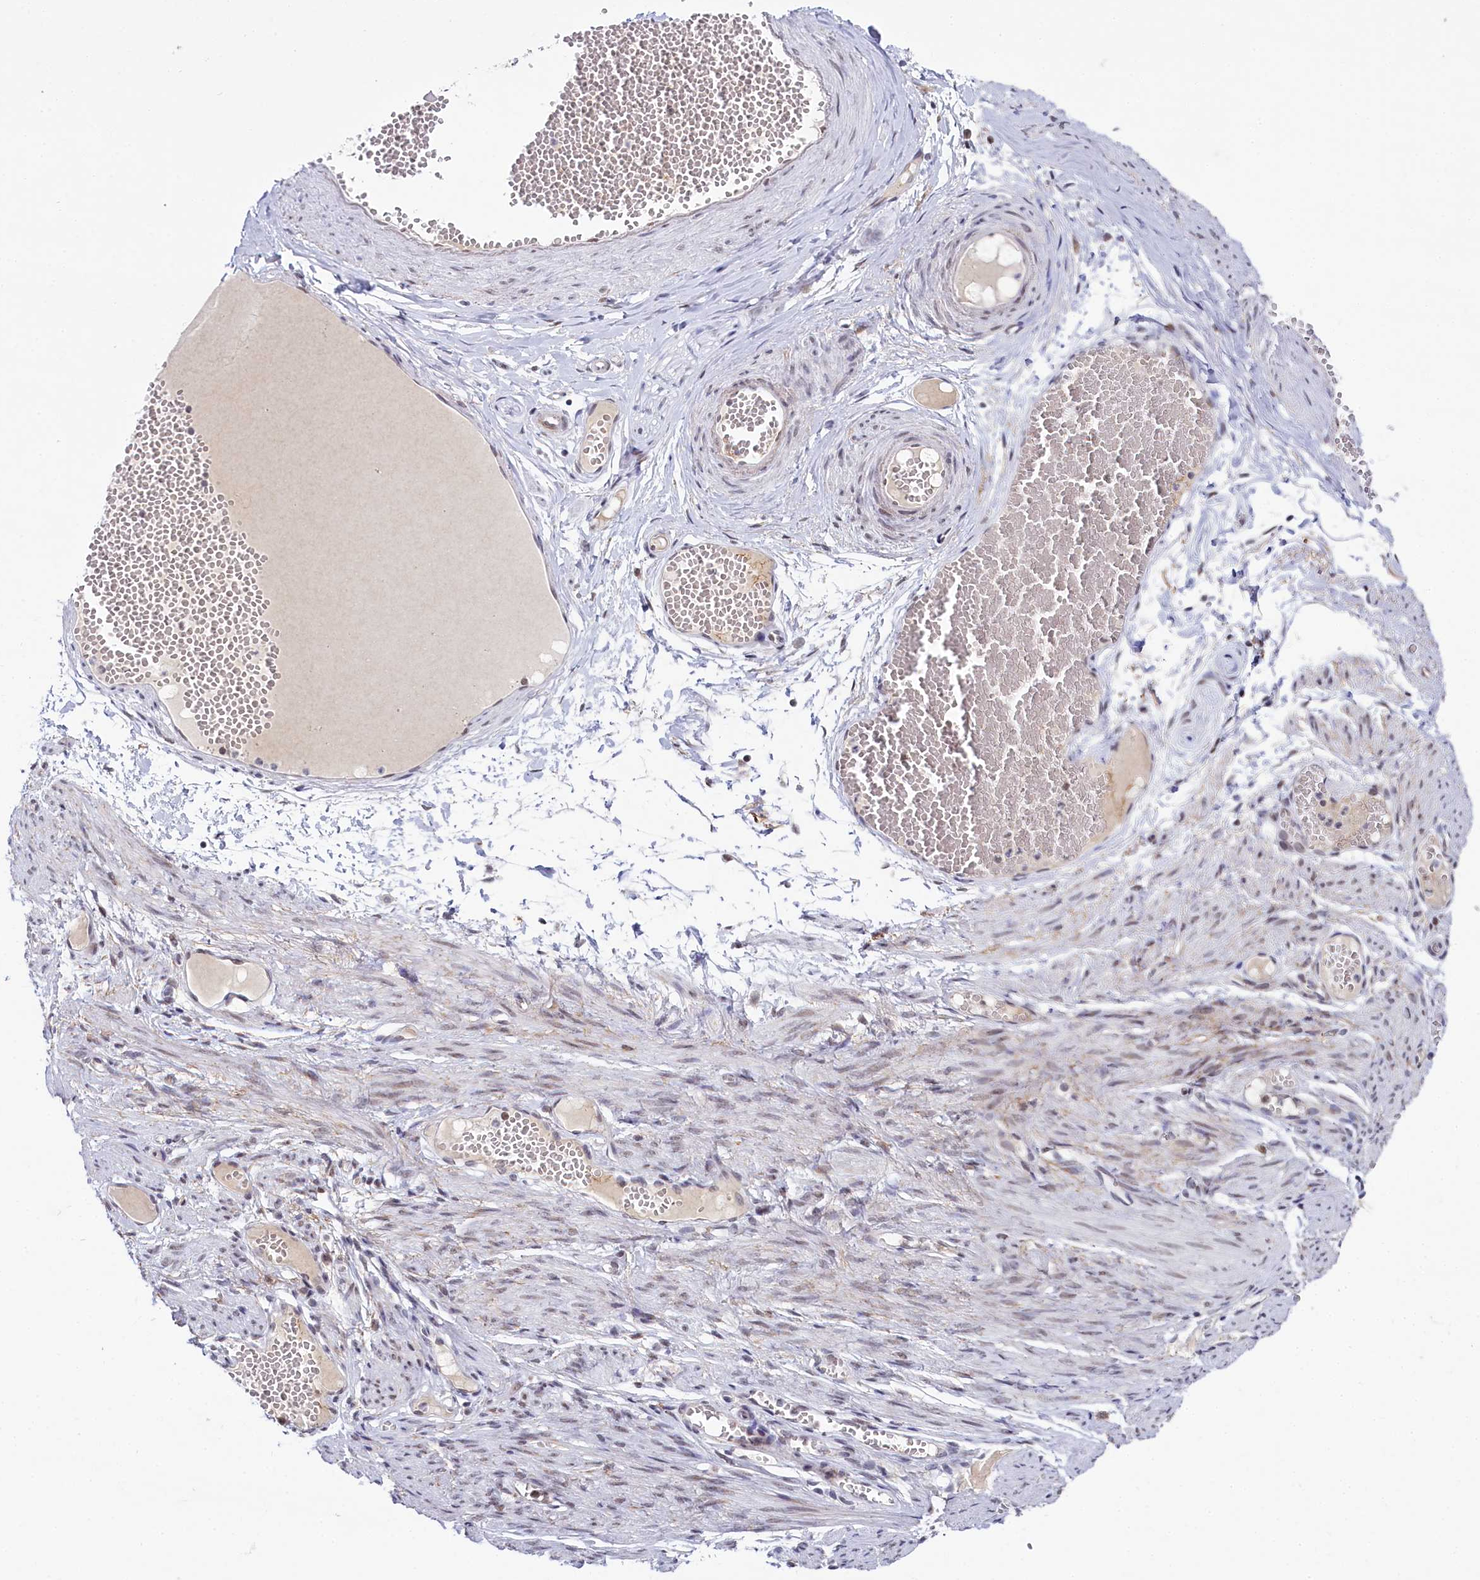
{"staining": {"intensity": "moderate", "quantity": ">75%", "location": "nuclear"}, "tissue": "adipose tissue", "cell_type": "Adipocytes", "image_type": "normal", "snomed": [{"axis": "morphology", "description": "Normal tissue, NOS"}, {"axis": "topography", "description": "Smooth muscle"}, {"axis": "topography", "description": "Peripheral nerve tissue"}], "caption": "Adipose tissue stained with immunohistochemistry (IHC) exhibits moderate nuclear staining in approximately >75% of adipocytes. The protein is shown in brown color, while the nuclei are stained blue.", "gene": "PPHLN1", "patient": {"sex": "female", "age": 39}}